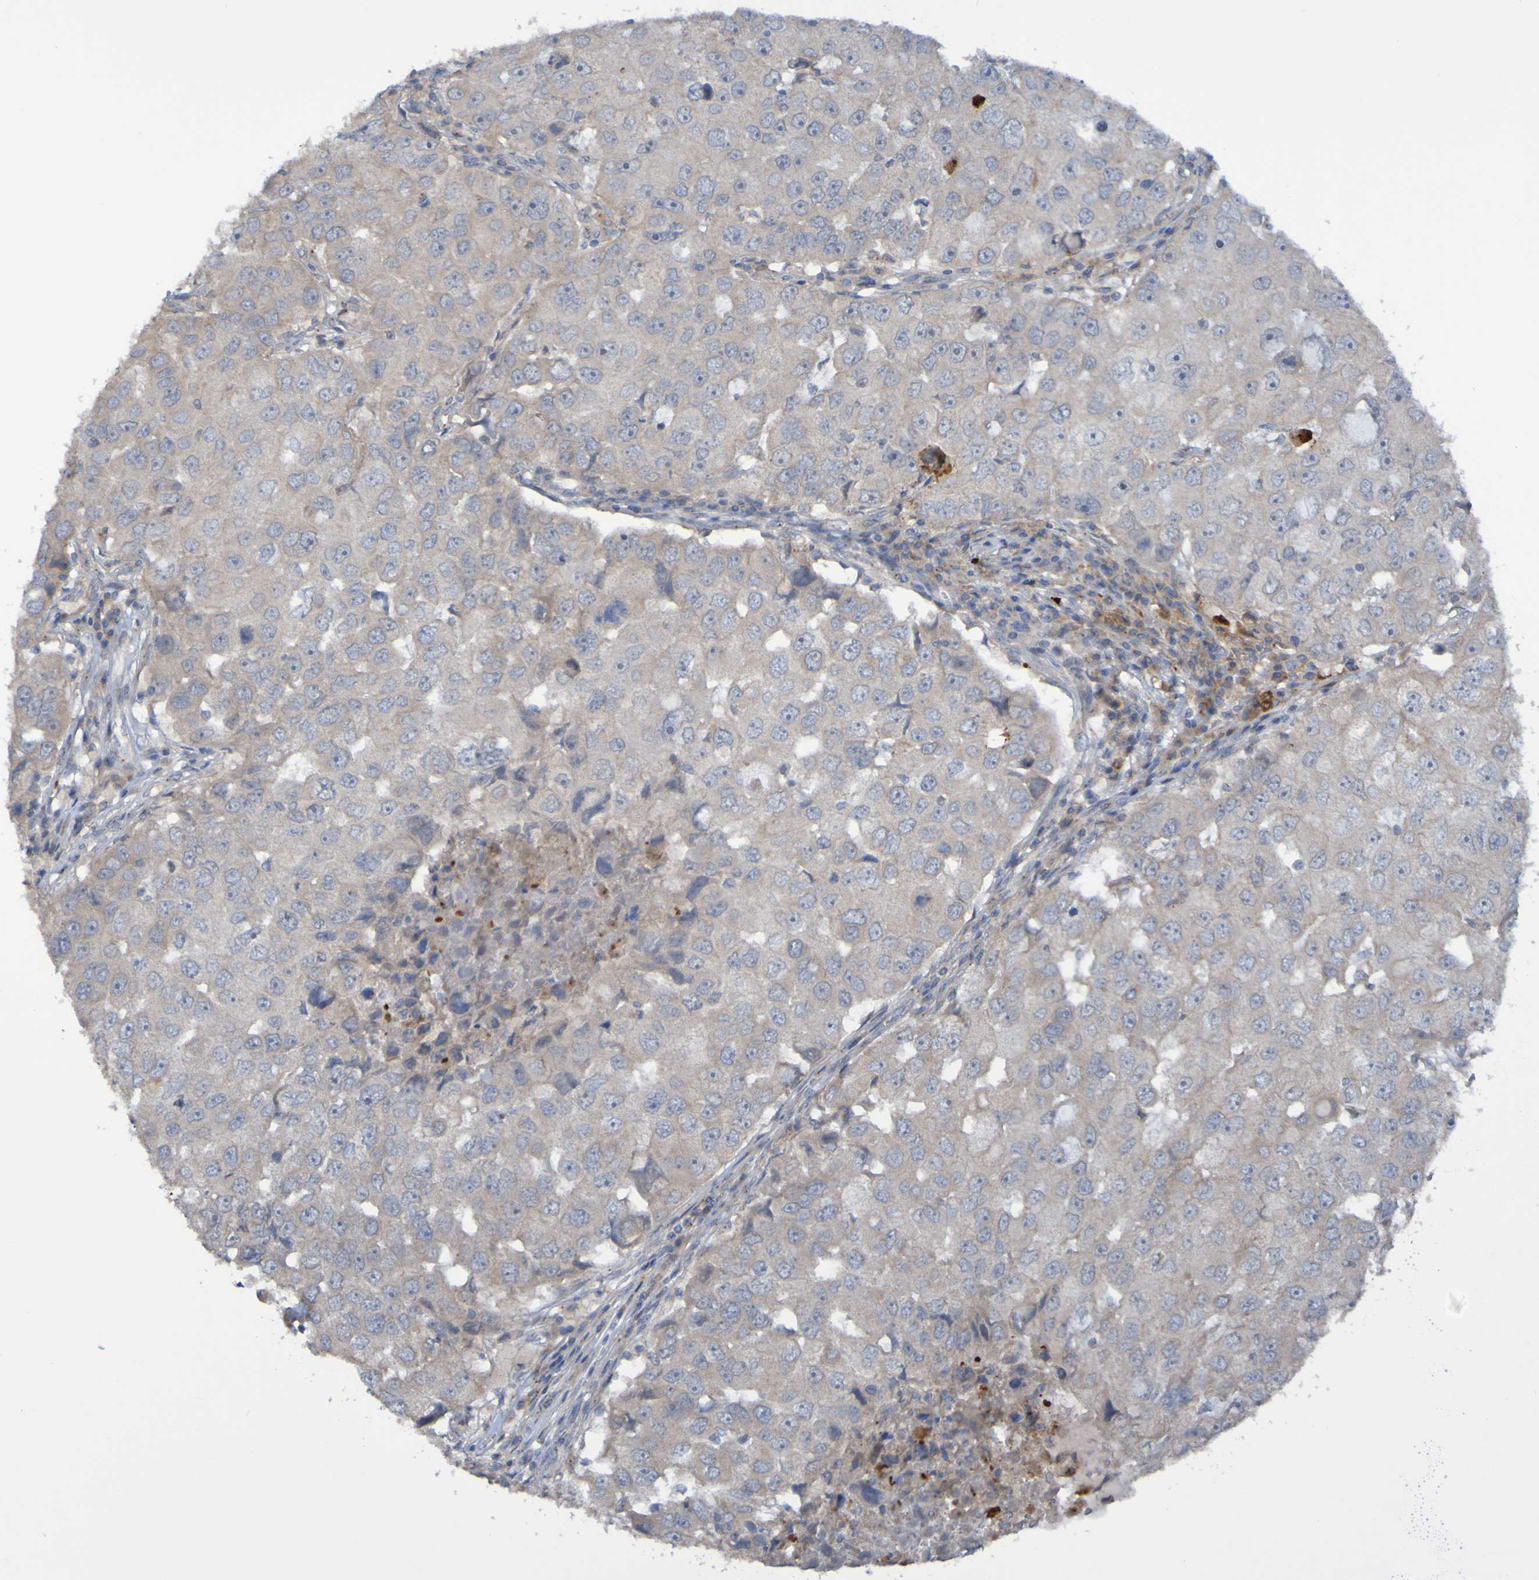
{"staining": {"intensity": "weak", "quantity": ">75%", "location": "cytoplasmic/membranous"}, "tissue": "breast cancer", "cell_type": "Tumor cells", "image_type": "cancer", "snomed": [{"axis": "morphology", "description": "Duct carcinoma"}, {"axis": "topography", "description": "Breast"}], "caption": "High-power microscopy captured an IHC micrograph of breast cancer, revealing weak cytoplasmic/membranous expression in approximately >75% of tumor cells.", "gene": "ANGPT4", "patient": {"sex": "female", "age": 27}}